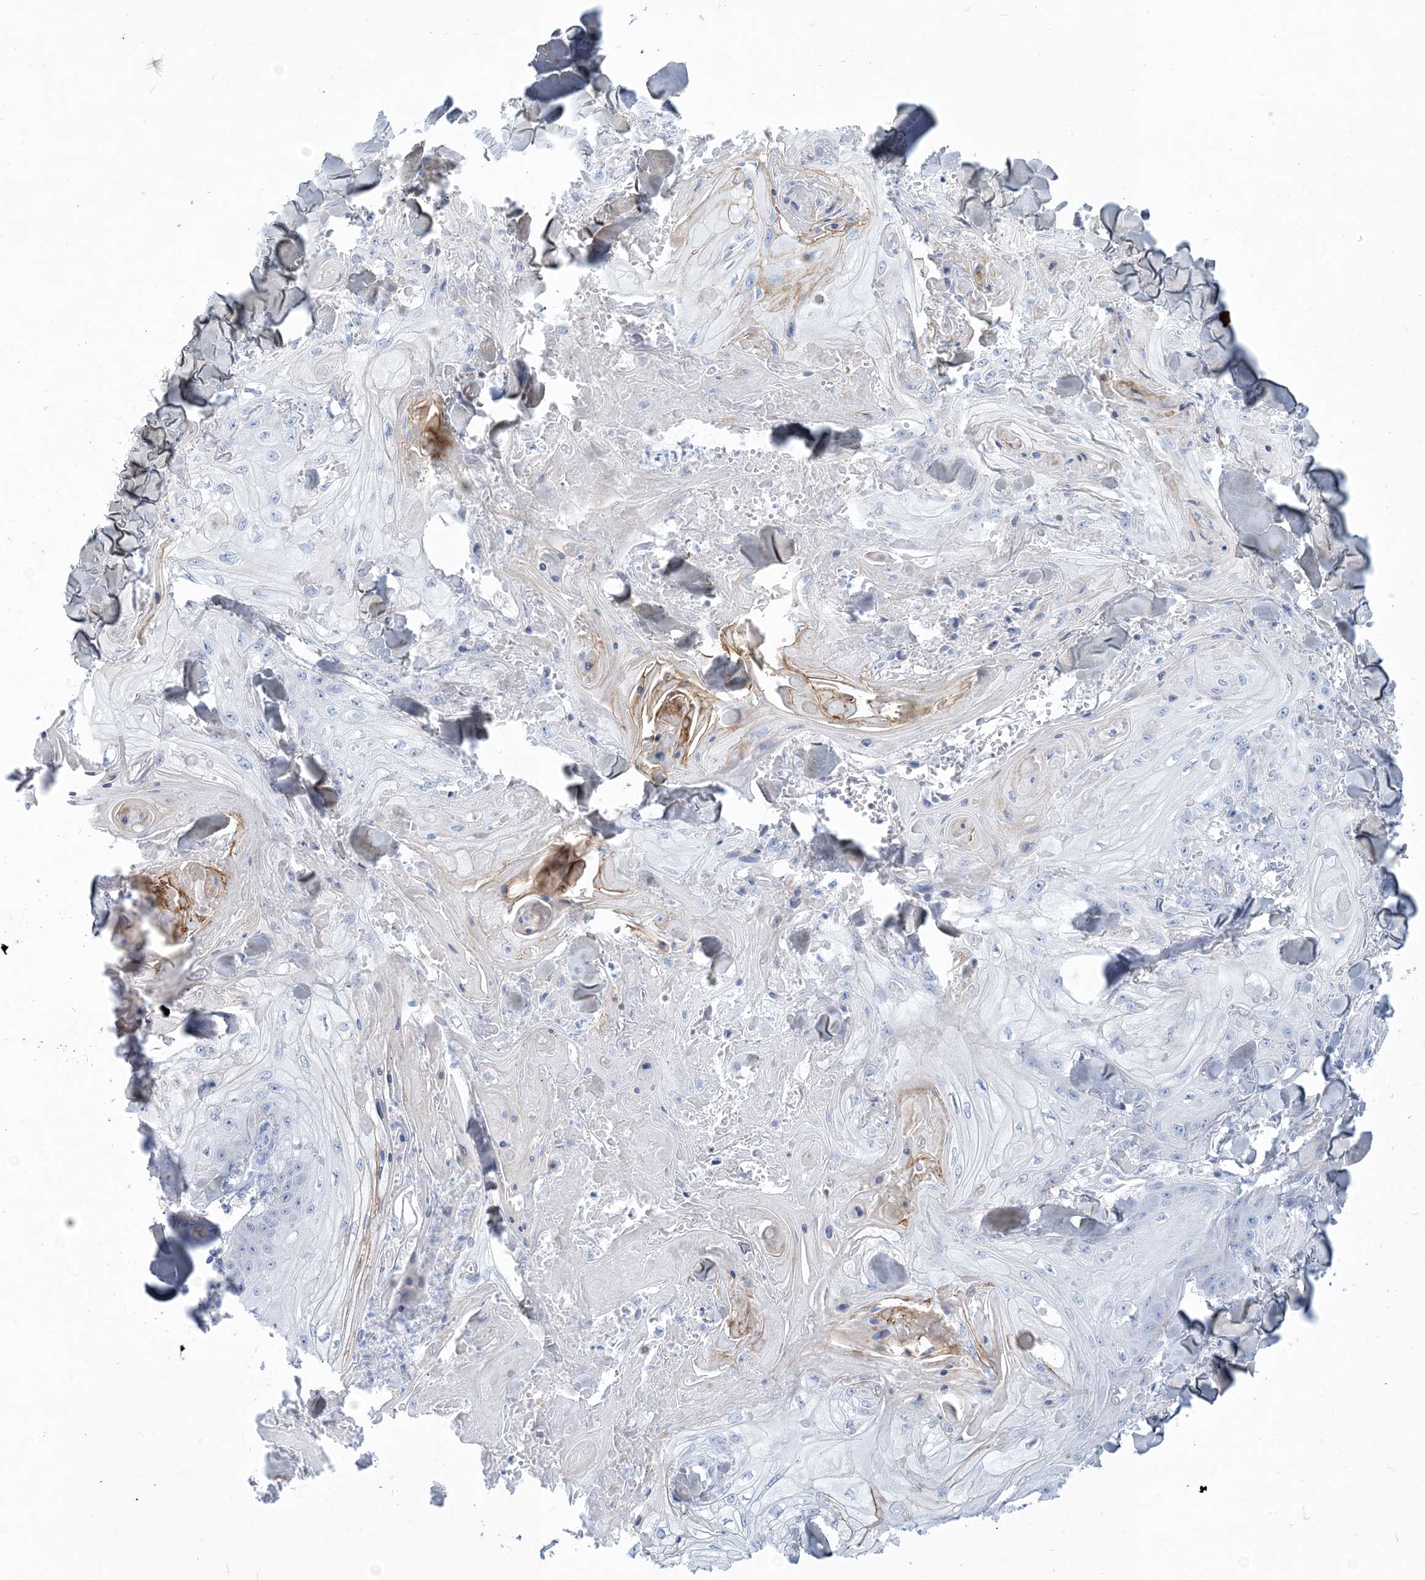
{"staining": {"intensity": "negative", "quantity": "none", "location": "none"}, "tissue": "skin cancer", "cell_type": "Tumor cells", "image_type": "cancer", "snomed": [{"axis": "morphology", "description": "Squamous cell carcinoma, NOS"}, {"axis": "topography", "description": "Skin"}], "caption": "The photomicrograph reveals no staining of tumor cells in squamous cell carcinoma (skin).", "gene": "MOXD1", "patient": {"sex": "male", "age": 74}}